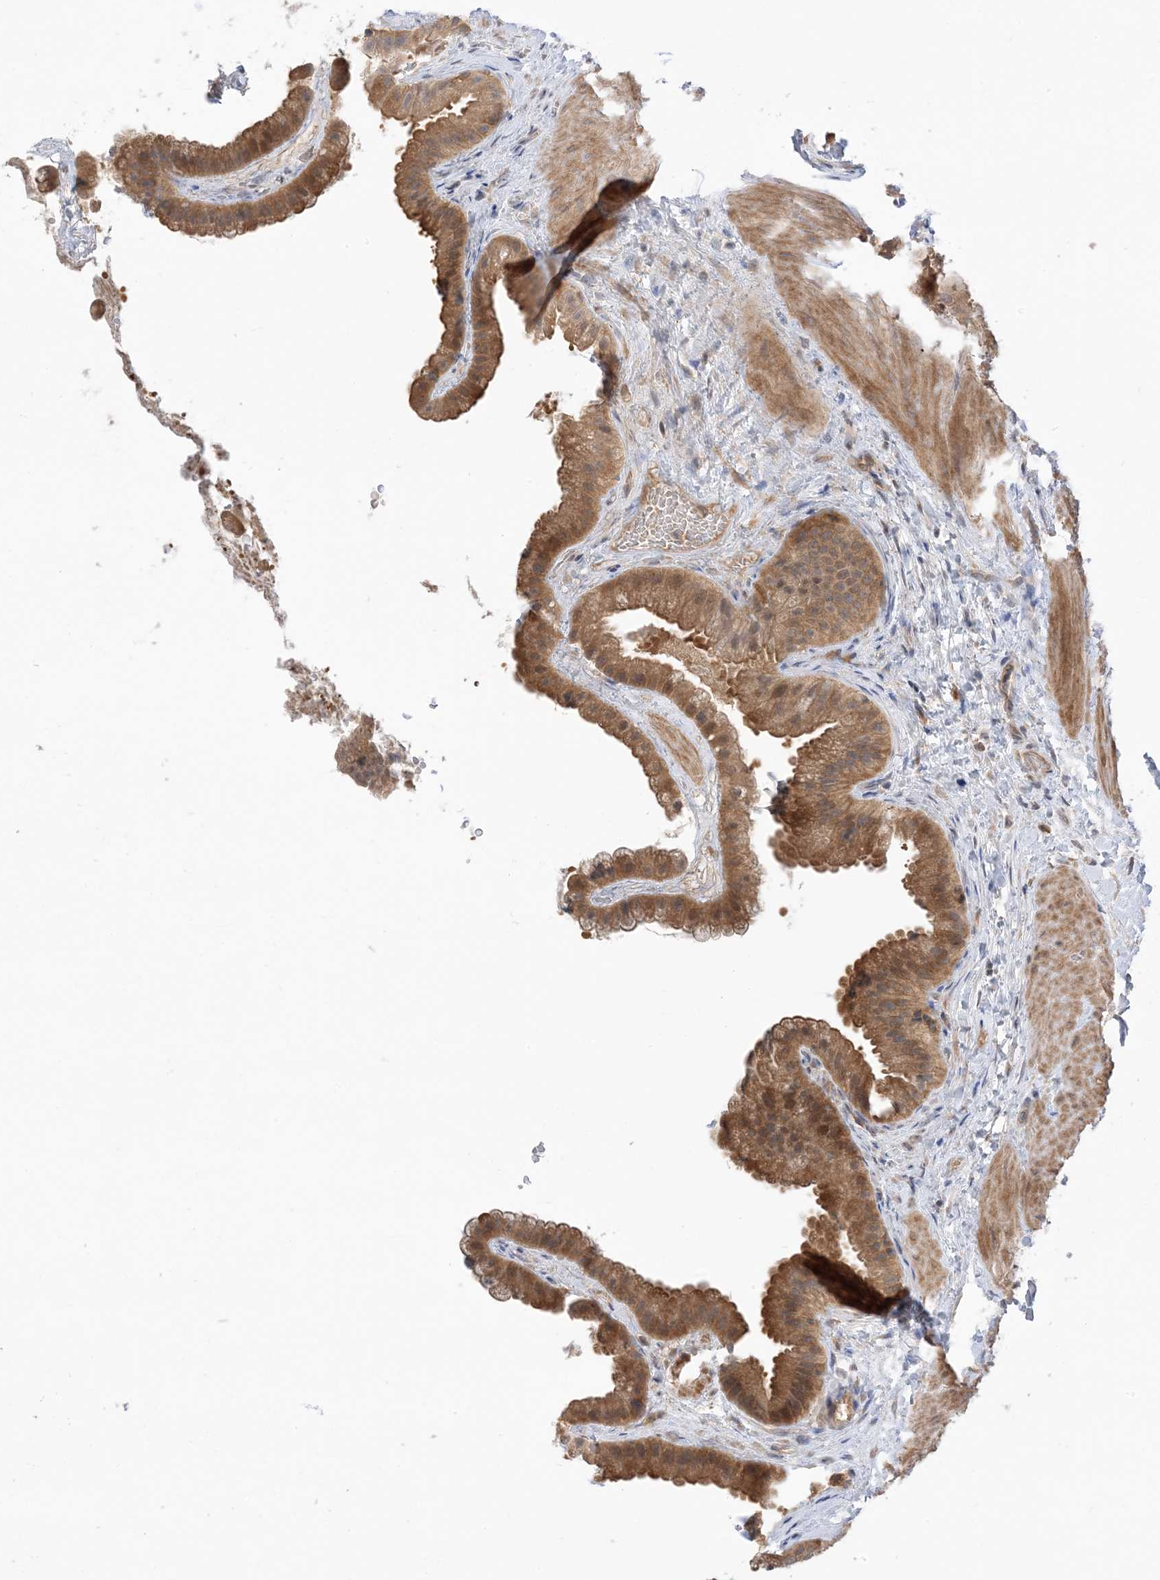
{"staining": {"intensity": "moderate", "quantity": ">75%", "location": "cytoplasmic/membranous"}, "tissue": "gallbladder", "cell_type": "Glandular cells", "image_type": "normal", "snomed": [{"axis": "morphology", "description": "Normal tissue, NOS"}, {"axis": "topography", "description": "Gallbladder"}], "caption": "The histopathology image shows a brown stain indicating the presence of a protein in the cytoplasmic/membranous of glandular cells in gallbladder. The staining is performed using DAB (3,3'-diaminobenzidine) brown chromogen to label protein expression. The nuclei are counter-stained blue using hematoxylin.", "gene": "WDR26", "patient": {"sex": "male", "age": 55}}